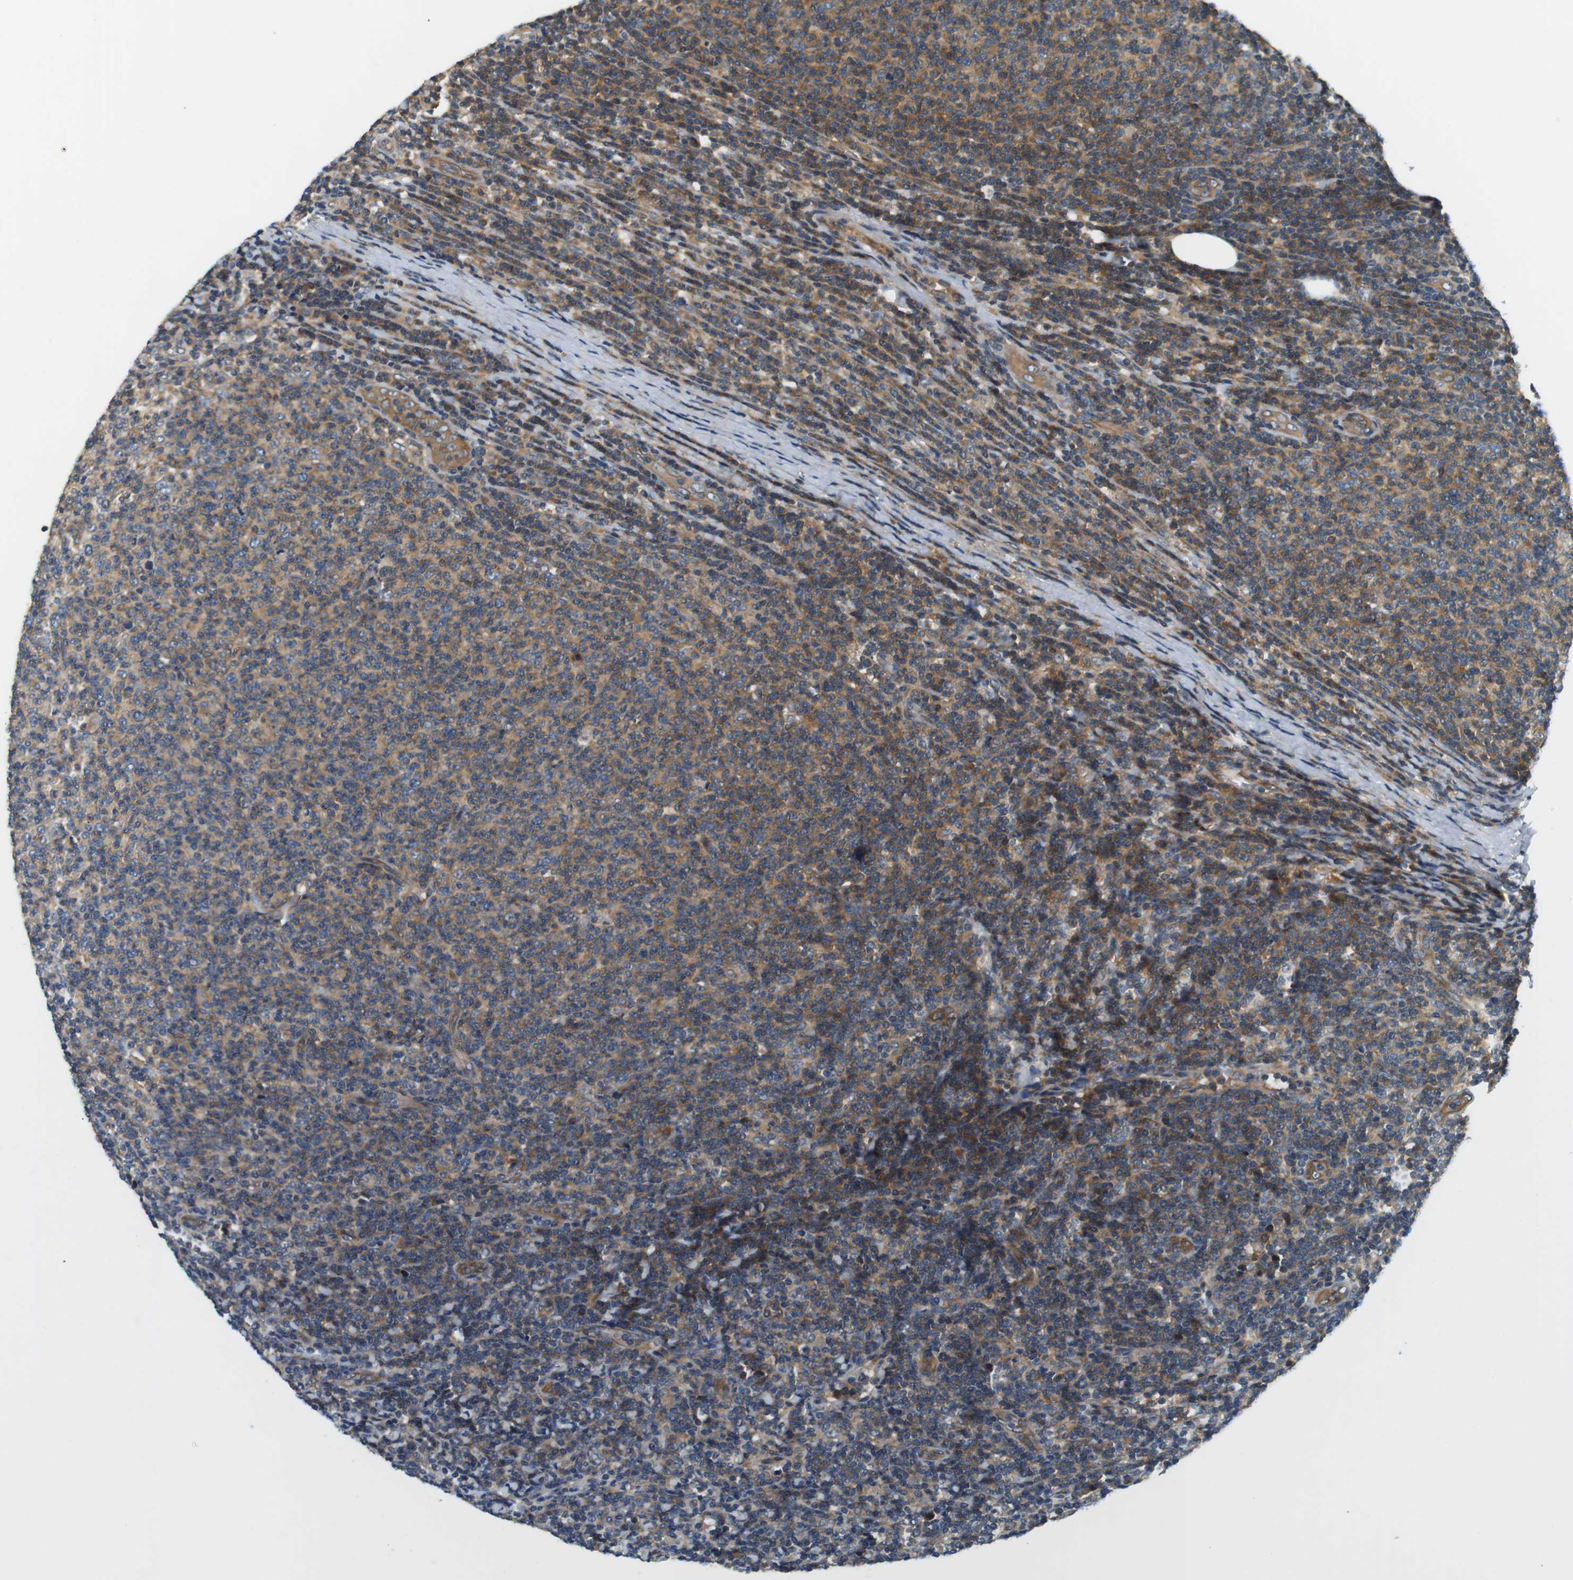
{"staining": {"intensity": "weak", "quantity": "25%-75%", "location": "cytoplasmic/membranous"}, "tissue": "lymphoma", "cell_type": "Tumor cells", "image_type": "cancer", "snomed": [{"axis": "morphology", "description": "Malignant lymphoma, non-Hodgkin's type, Low grade"}, {"axis": "topography", "description": "Lymph node"}], "caption": "The histopathology image demonstrates a brown stain indicating the presence of a protein in the cytoplasmic/membranous of tumor cells in lymphoma.", "gene": "SH3GLB1", "patient": {"sex": "male", "age": 66}}